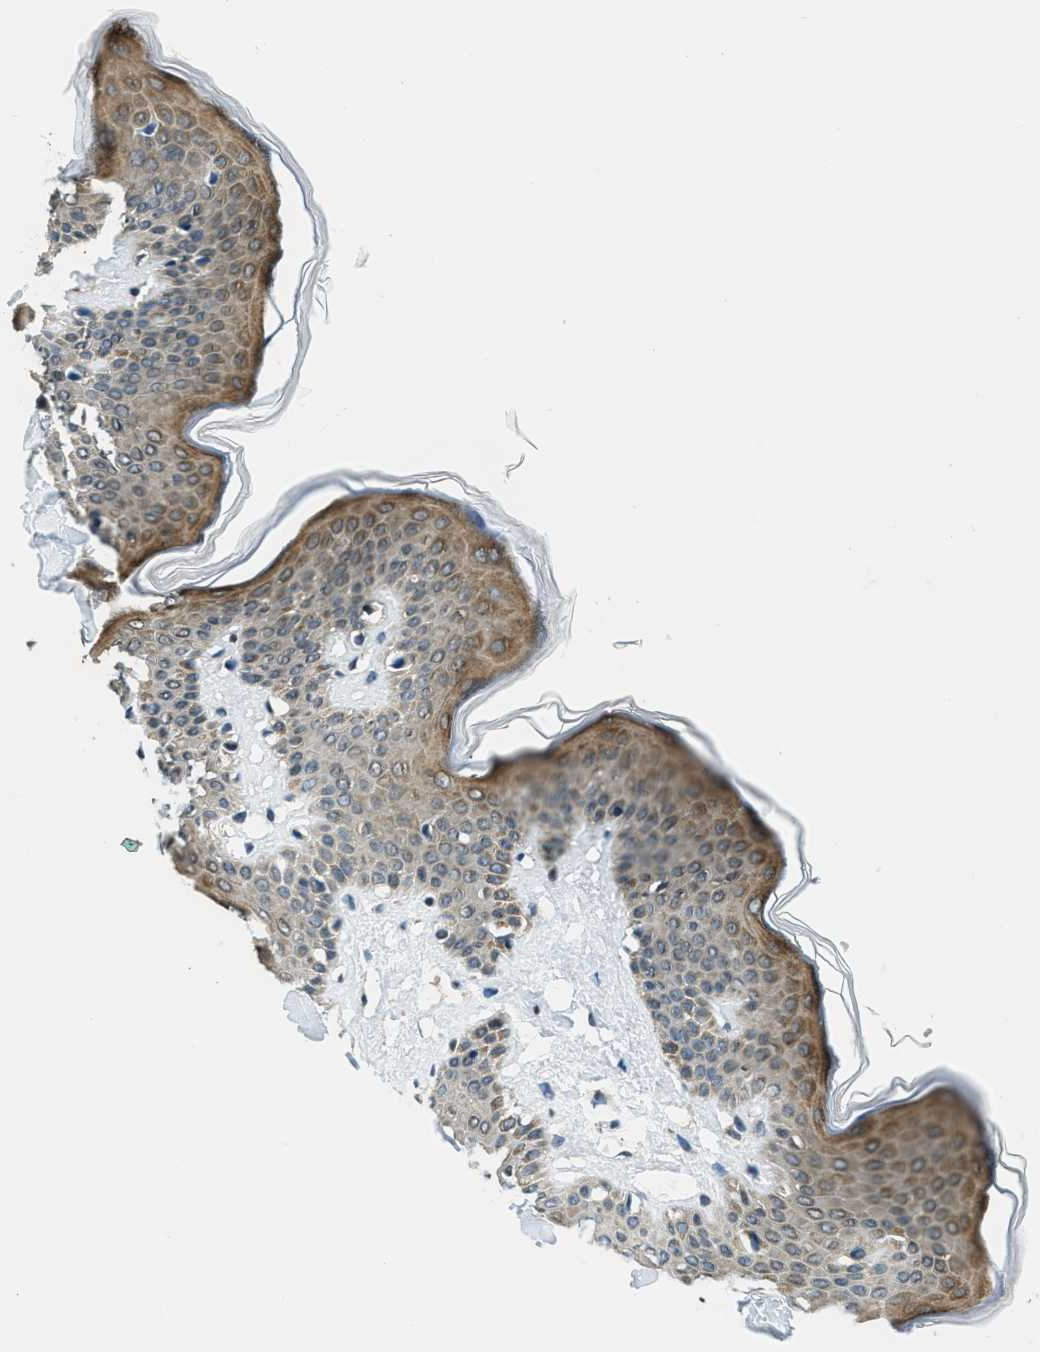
{"staining": {"intensity": "negative", "quantity": "none", "location": "none"}, "tissue": "skin", "cell_type": "Fibroblasts", "image_type": "normal", "snomed": [{"axis": "morphology", "description": "Normal tissue, NOS"}, {"axis": "topography", "description": "Skin"}], "caption": "The micrograph demonstrates no staining of fibroblasts in unremarkable skin.", "gene": "RAB11FIP1", "patient": {"sex": "female", "age": 17}}